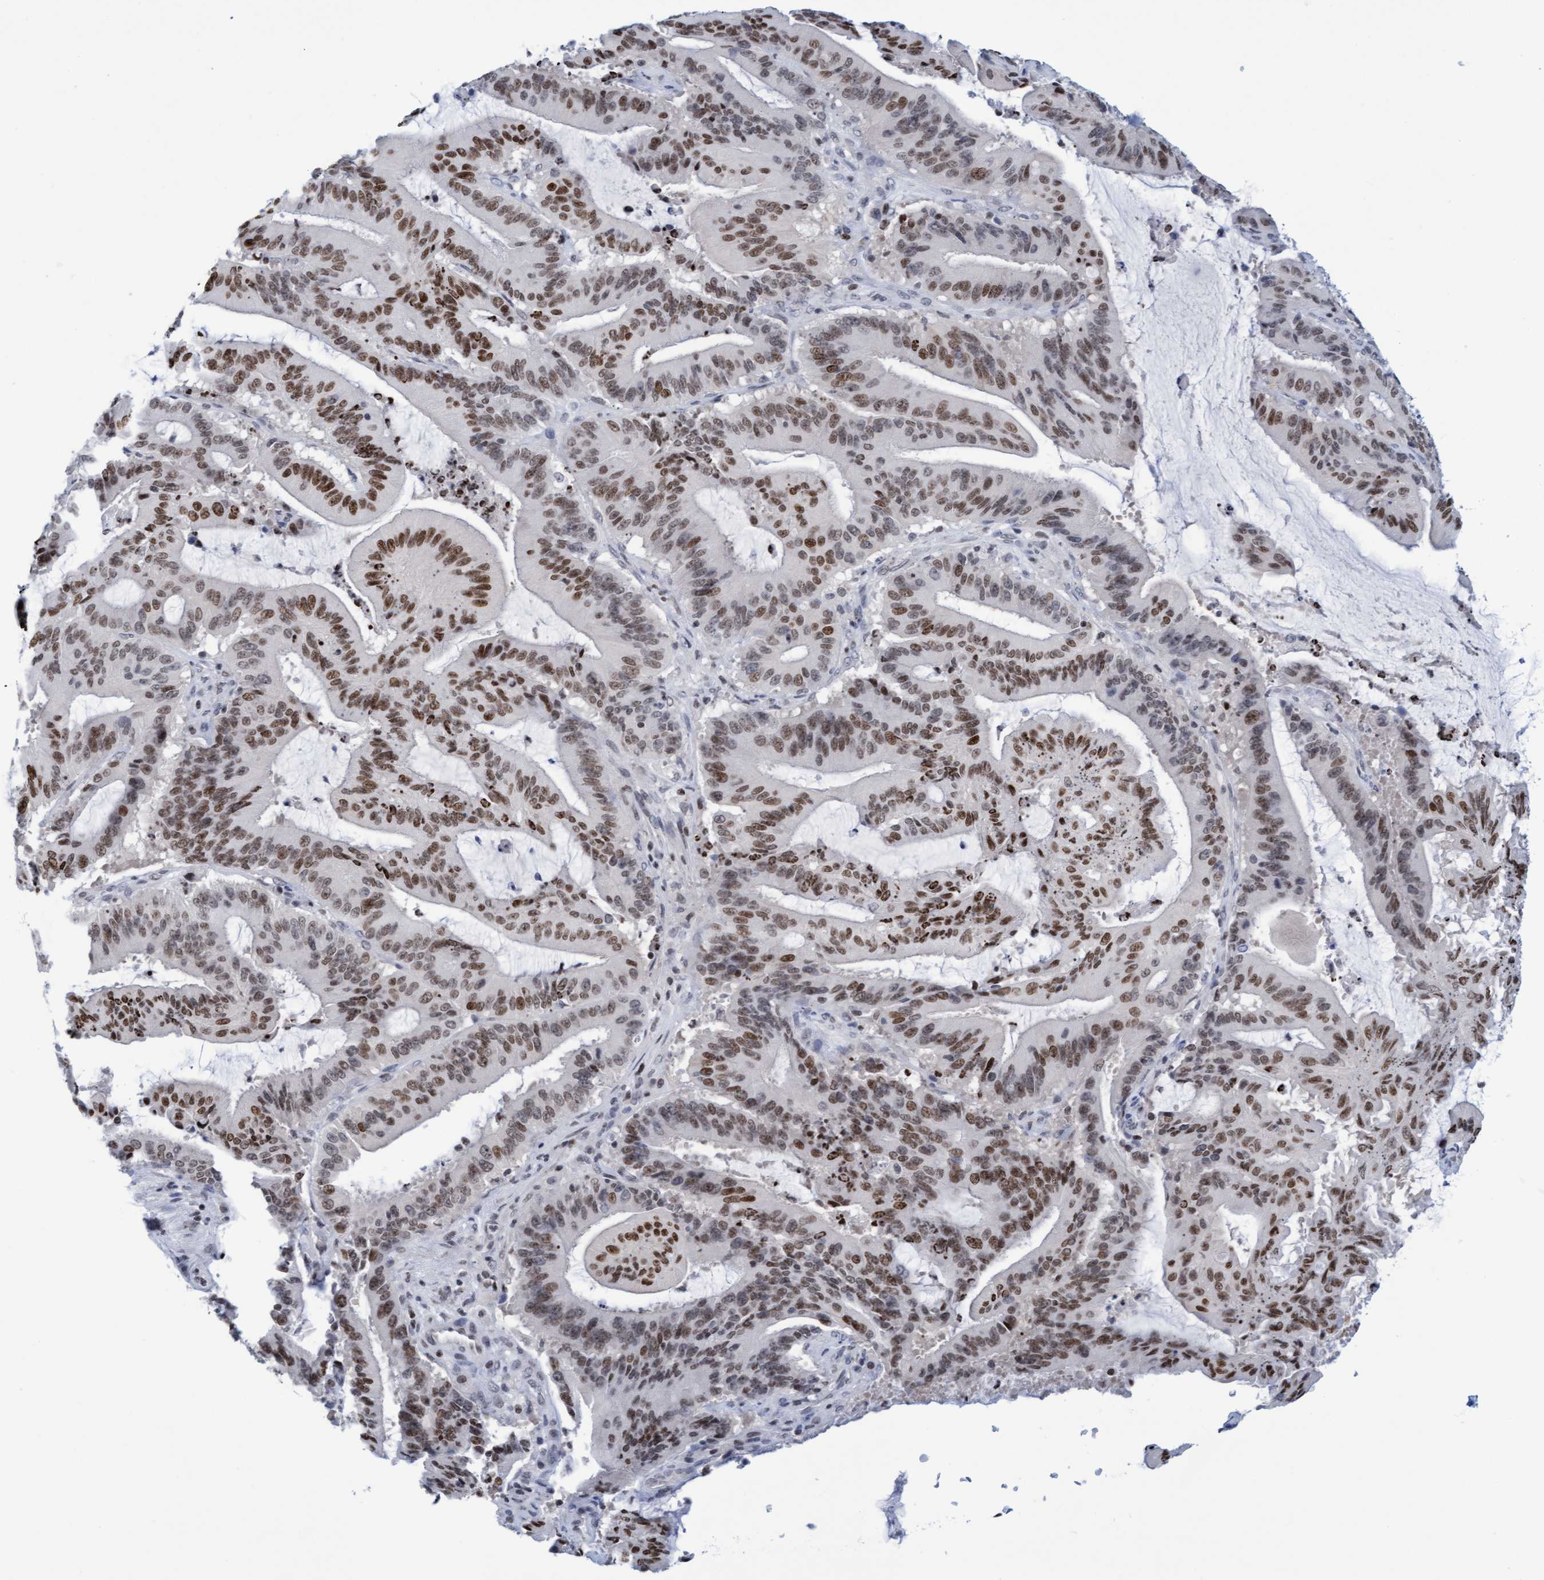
{"staining": {"intensity": "moderate", "quantity": ">75%", "location": "nuclear"}, "tissue": "liver cancer", "cell_type": "Tumor cells", "image_type": "cancer", "snomed": [{"axis": "morphology", "description": "Normal tissue, NOS"}, {"axis": "morphology", "description": "Cholangiocarcinoma"}, {"axis": "topography", "description": "Liver"}, {"axis": "topography", "description": "Peripheral nerve tissue"}], "caption": "Moderate nuclear staining for a protein is seen in about >75% of tumor cells of cholangiocarcinoma (liver) using immunohistochemistry (IHC).", "gene": "GLRX2", "patient": {"sex": "female", "age": 73}}